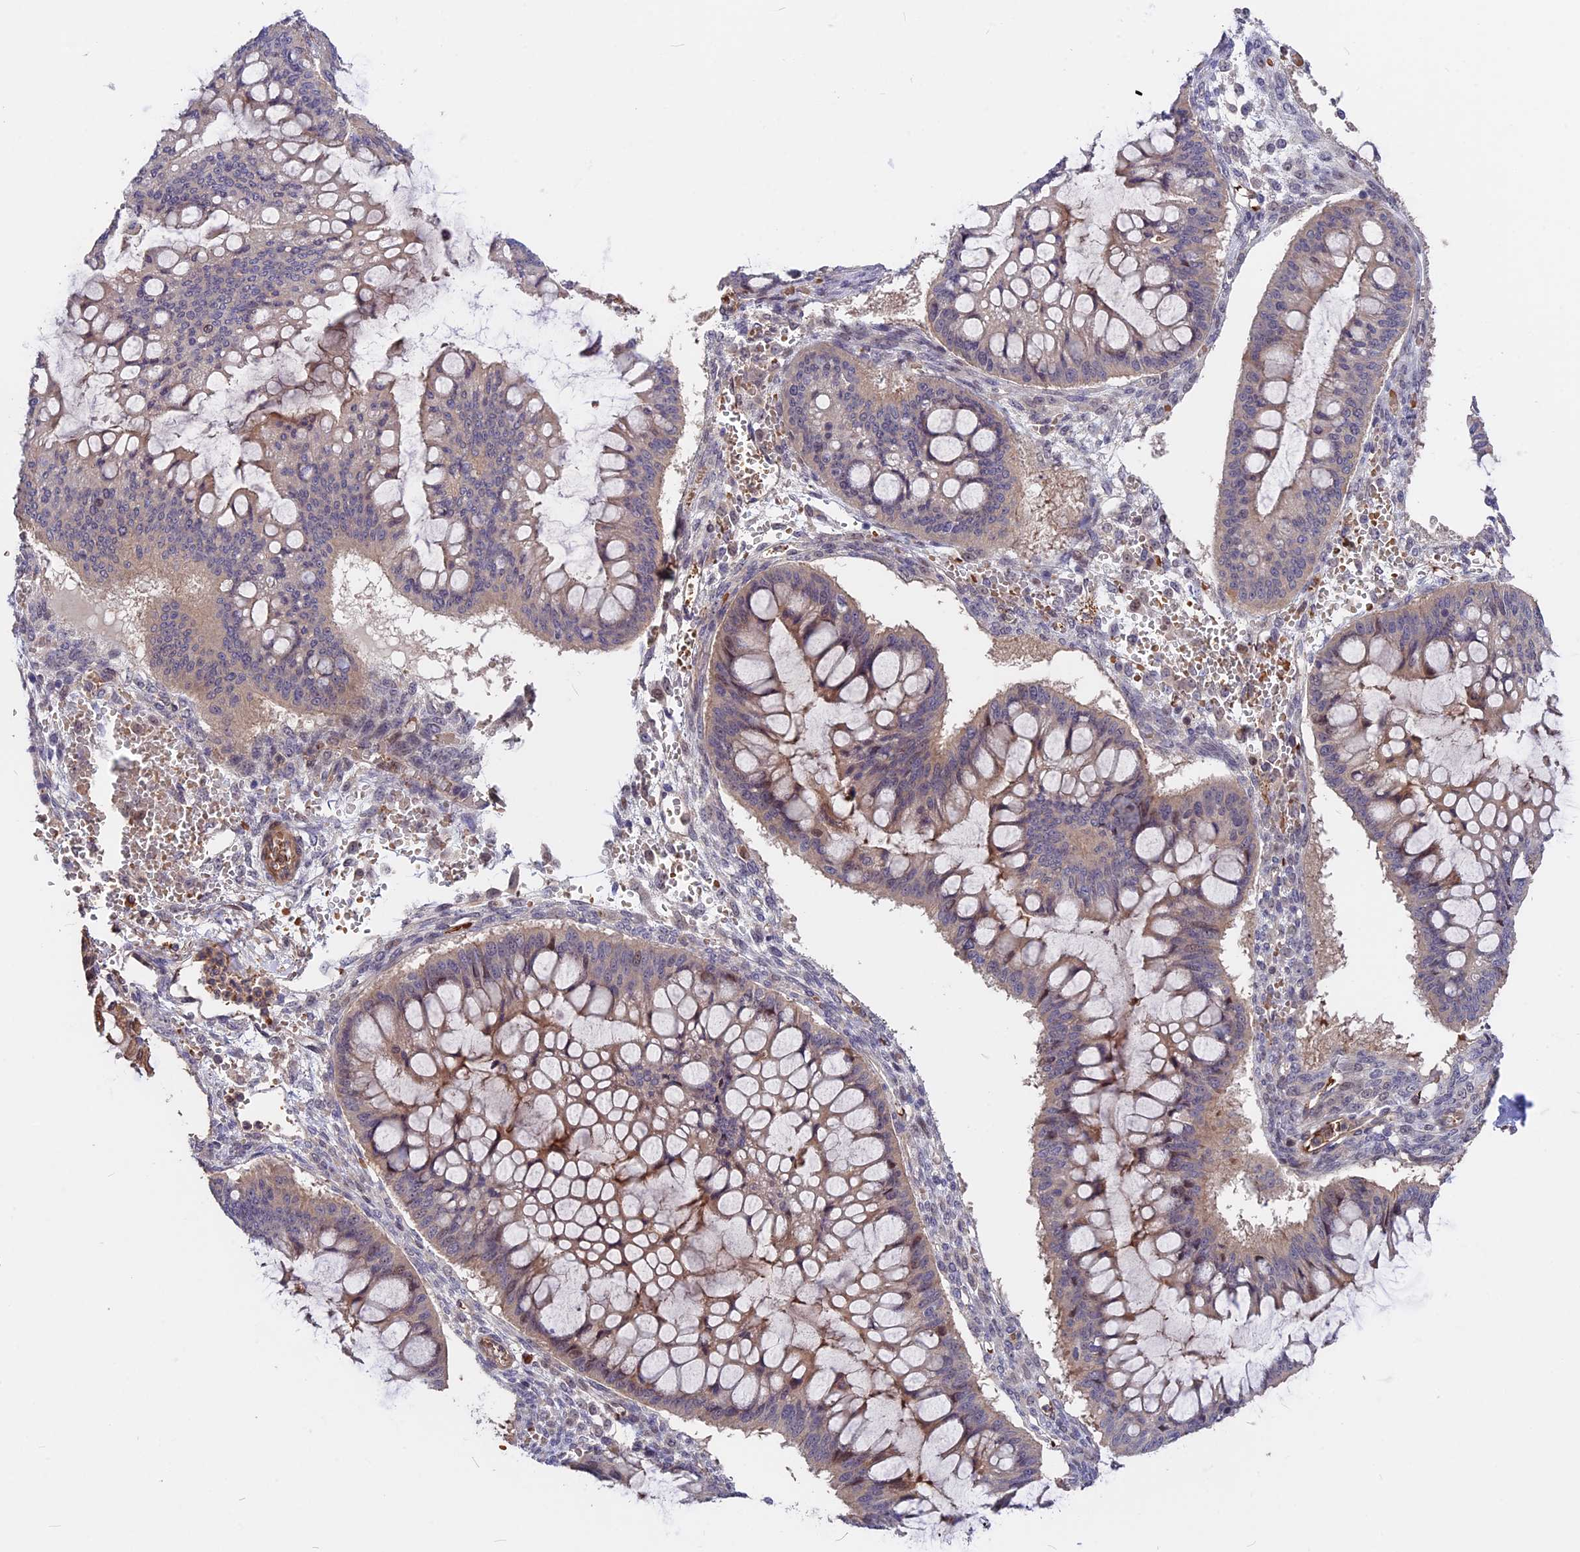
{"staining": {"intensity": "weak", "quantity": "25%-75%", "location": "cytoplasmic/membranous"}, "tissue": "ovarian cancer", "cell_type": "Tumor cells", "image_type": "cancer", "snomed": [{"axis": "morphology", "description": "Cystadenocarcinoma, mucinous, NOS"}, {"axis": "topography", "description": "Ovary"}], "caption": "There is low levels of weak cytoplasmic/membranous expression in tumor cells of mucinous cystadenocarcinoma (ovarian), as demonstrated by immunohistochemical staining (brown color).", "gene": "ZC3H10", "patient": {"sex": "female", "age": 73}}